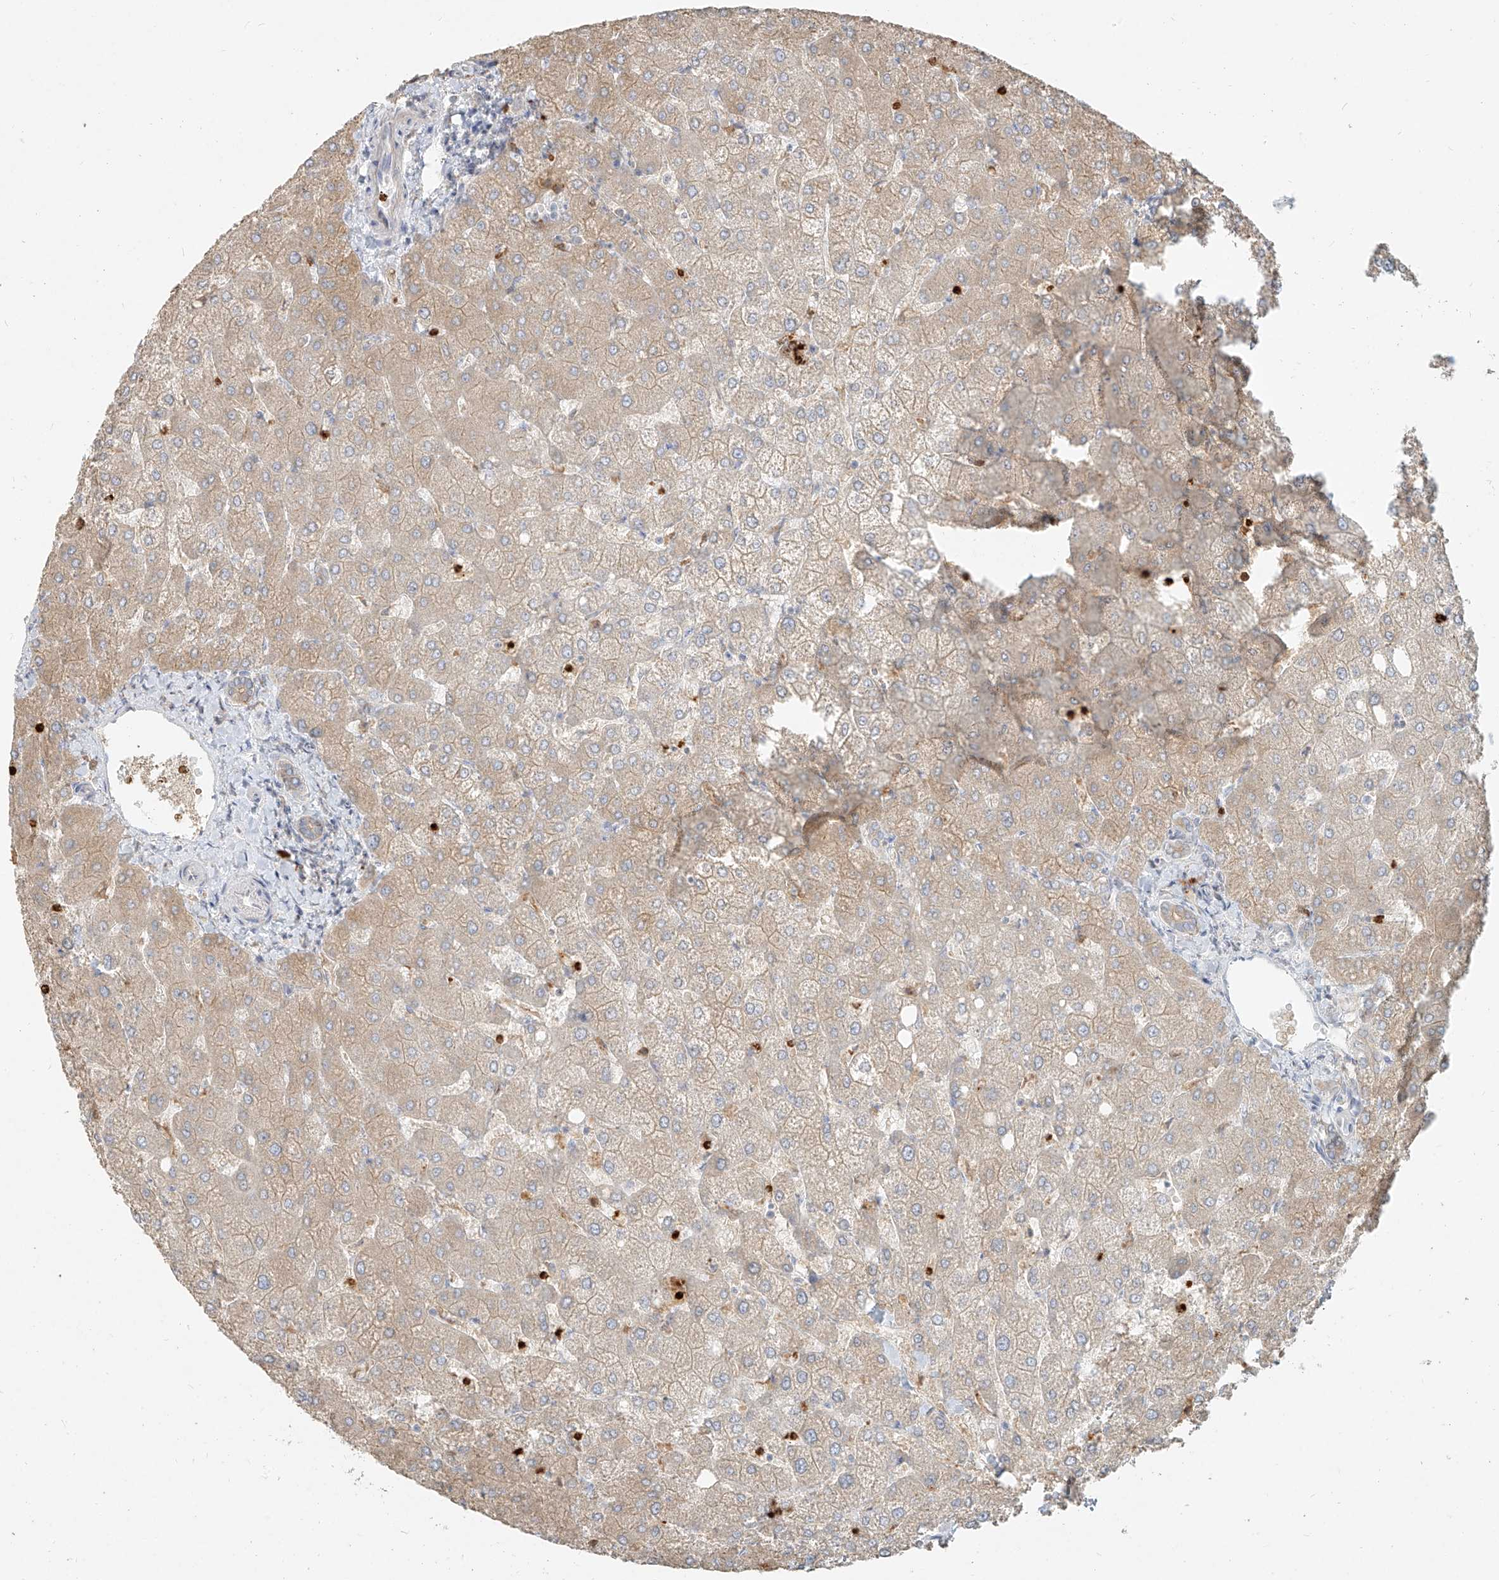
{"staining": {"intensity": "weak", "quantity": "25%-75%", "location": "cytoplasmic/membranous"}, "tissue": "liver", "cell_type": "Cholangiocytes", "image_type": "normal", "snomed": [{"axis": "morphology", "description": "Normal tissue, NOS"}, {"axis": "topography", "description": "Liver"}], "caption": "The histopathology image exhibits staining of normal liver, revealing weak cytoplasmic/membranous protein positivity (brown color) within cholangiocytes.", "gene": "PGD", "patient": {"sex": "female", "age": 54}}